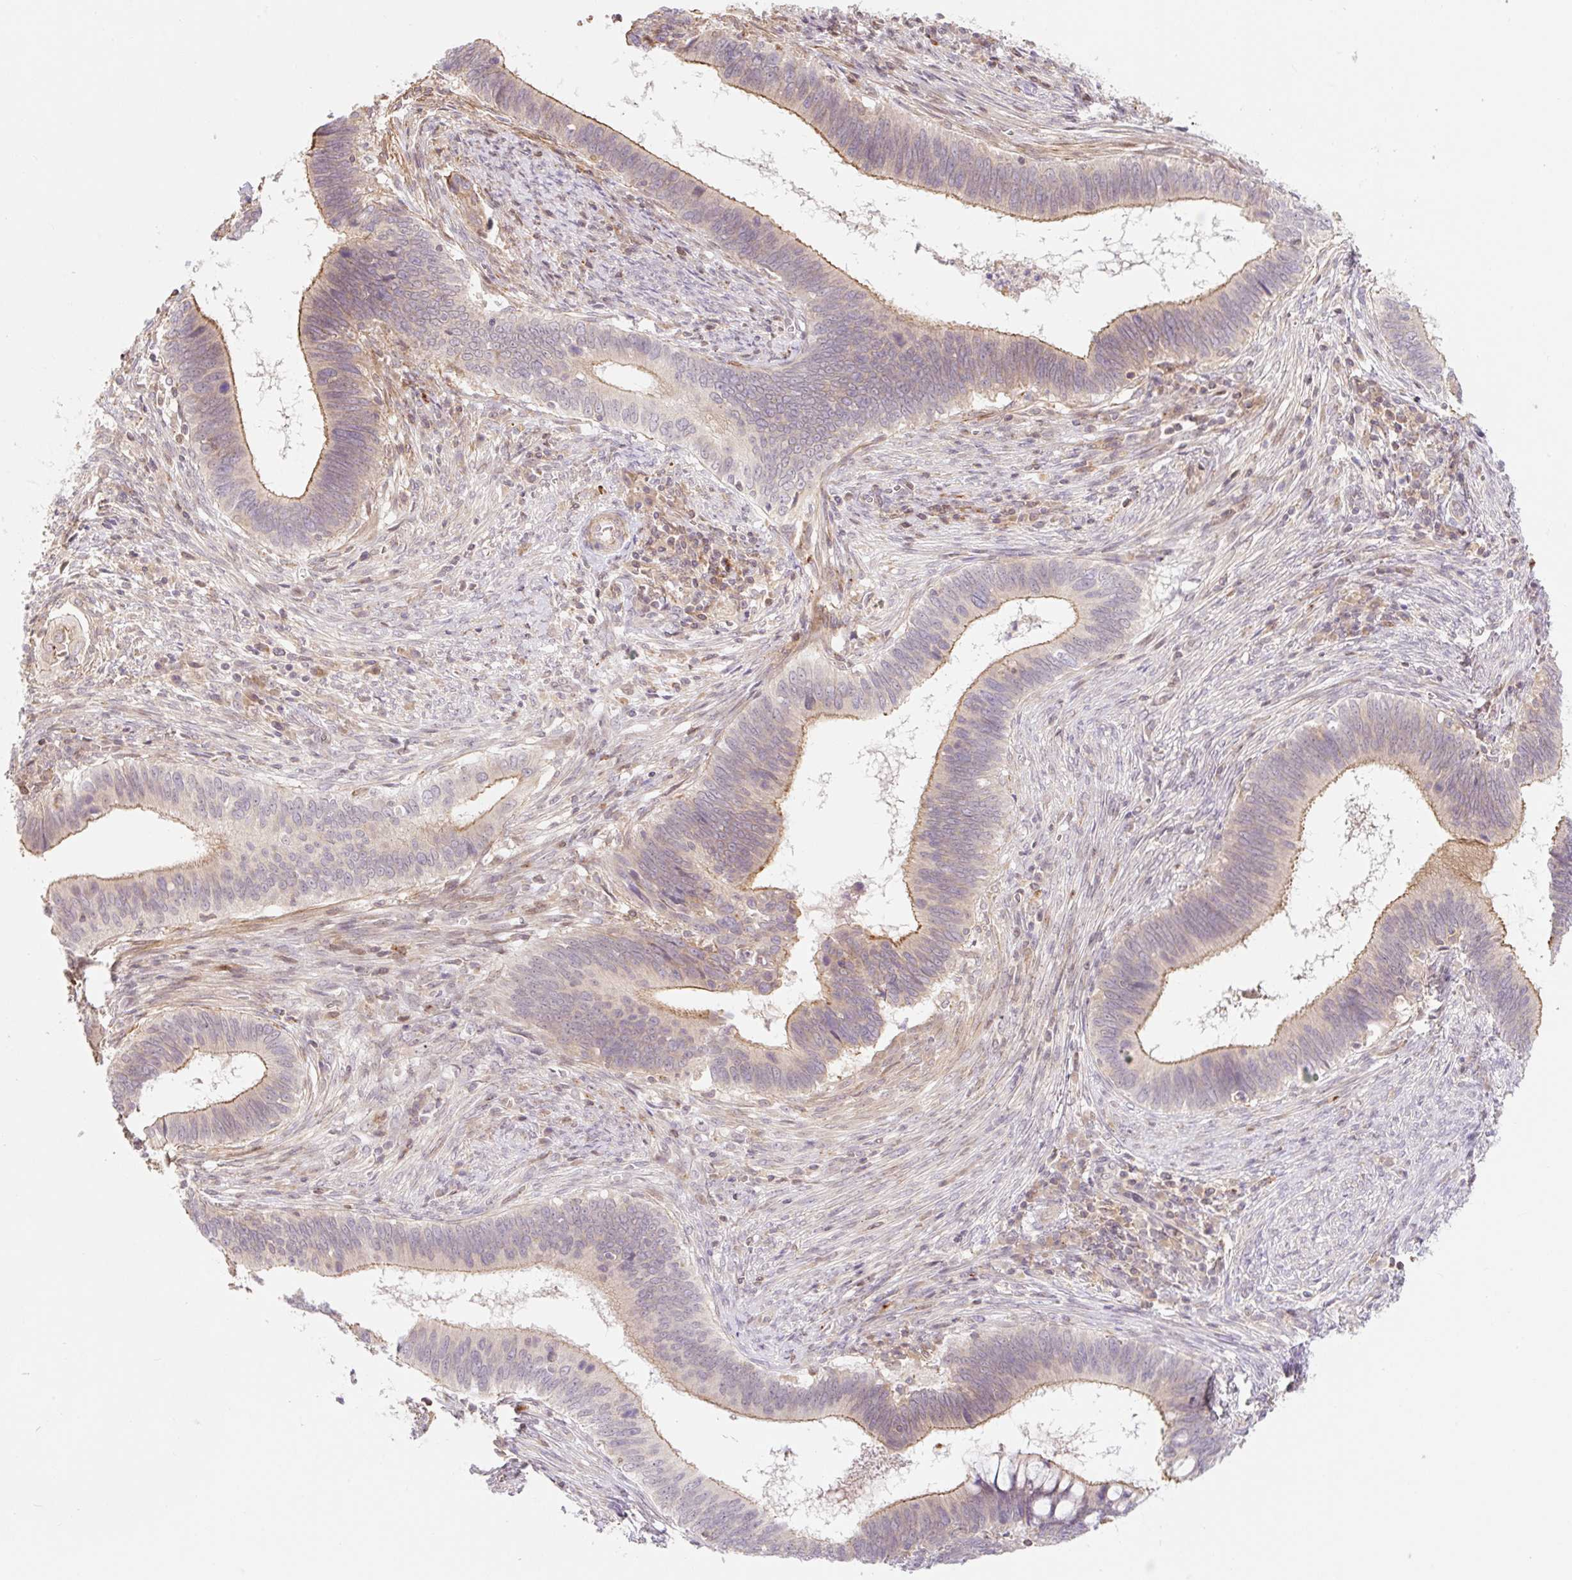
{"staining": {"intensity": "moderate", "quantity": "25%-75%", "location": "cytoplasmic/membranous"}, "tissue": "cervical cancer", "cell_type": "Tumor cells", "image_type": "cancer", "snomed": [{"axis": "morphology", "description": "Adenocarcinoma, NOS"}, {"axis": "topography", "description": "Cervix"}], "caption": "A micrograph of adenocarcinoma (cervical) stained for a protein displays moderate cytoplasmic/membranous brown staining in tumor cells.", "gene": "EMC10", "patient": {"sex": "female", "age": 42}}